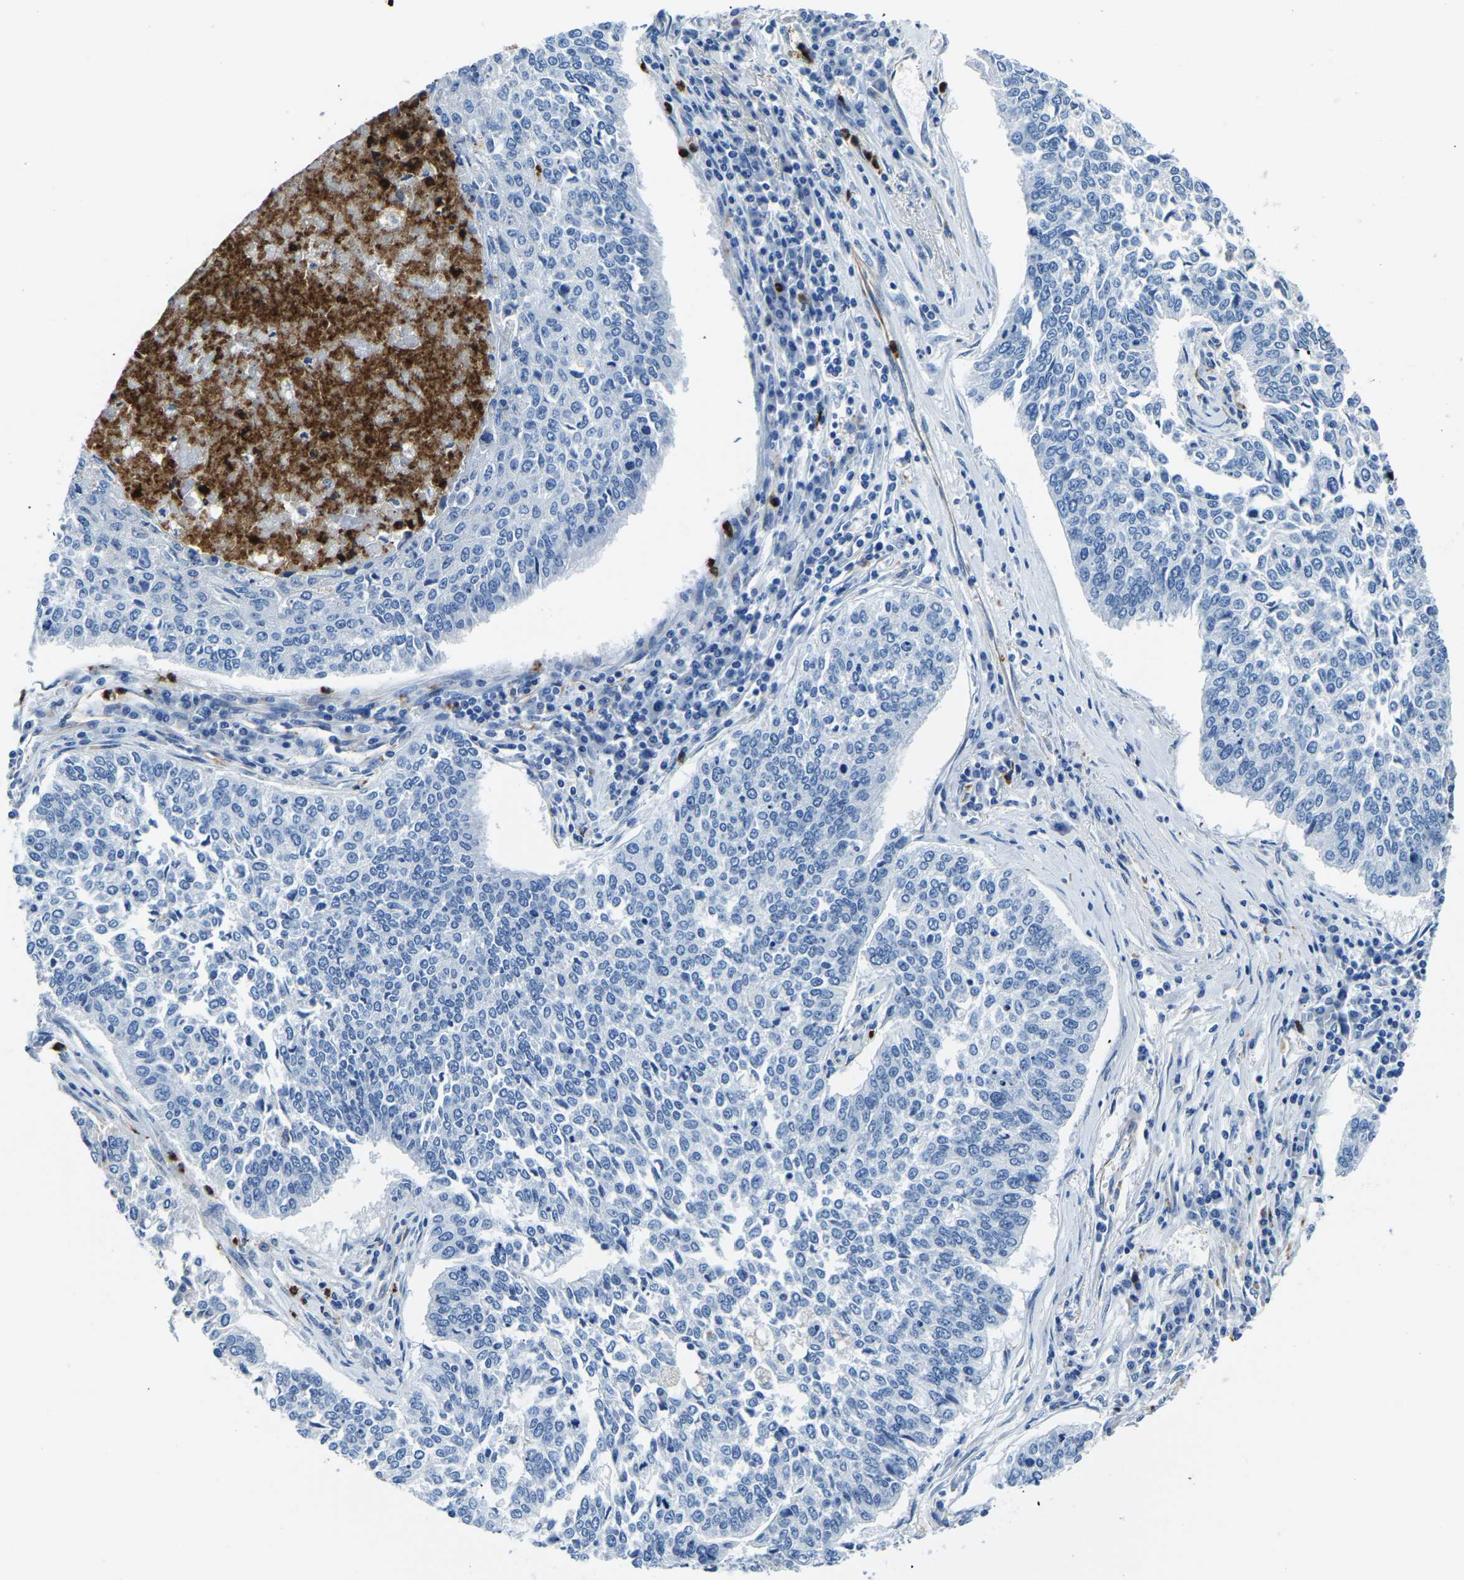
{"staining": {"intensity": "negative", "quantity": "none", "location": "none"}, "tissue": "lung cancer", "cell_type": "Tumor cells", "image_type": "cancer", "snomed": [{"axis": "morphology", "description": "Normal tissue, NOS"}, {"axis": "morphology", "description": "Squamous cell carcinoma, NOS"}, {"axis": "topography", "description": "Cartilage tissue"}, {"axis": "topography", "description": "Bronchus"}, {"axis": "topography", "description": "Lung"}], "caption": "A histopathology image of lung squamous cell carcinoma stained for a protein shows no brown staining in tumor cells.", "gene": "MS4A3", "patient": {"sex": "female", "age": 49}}